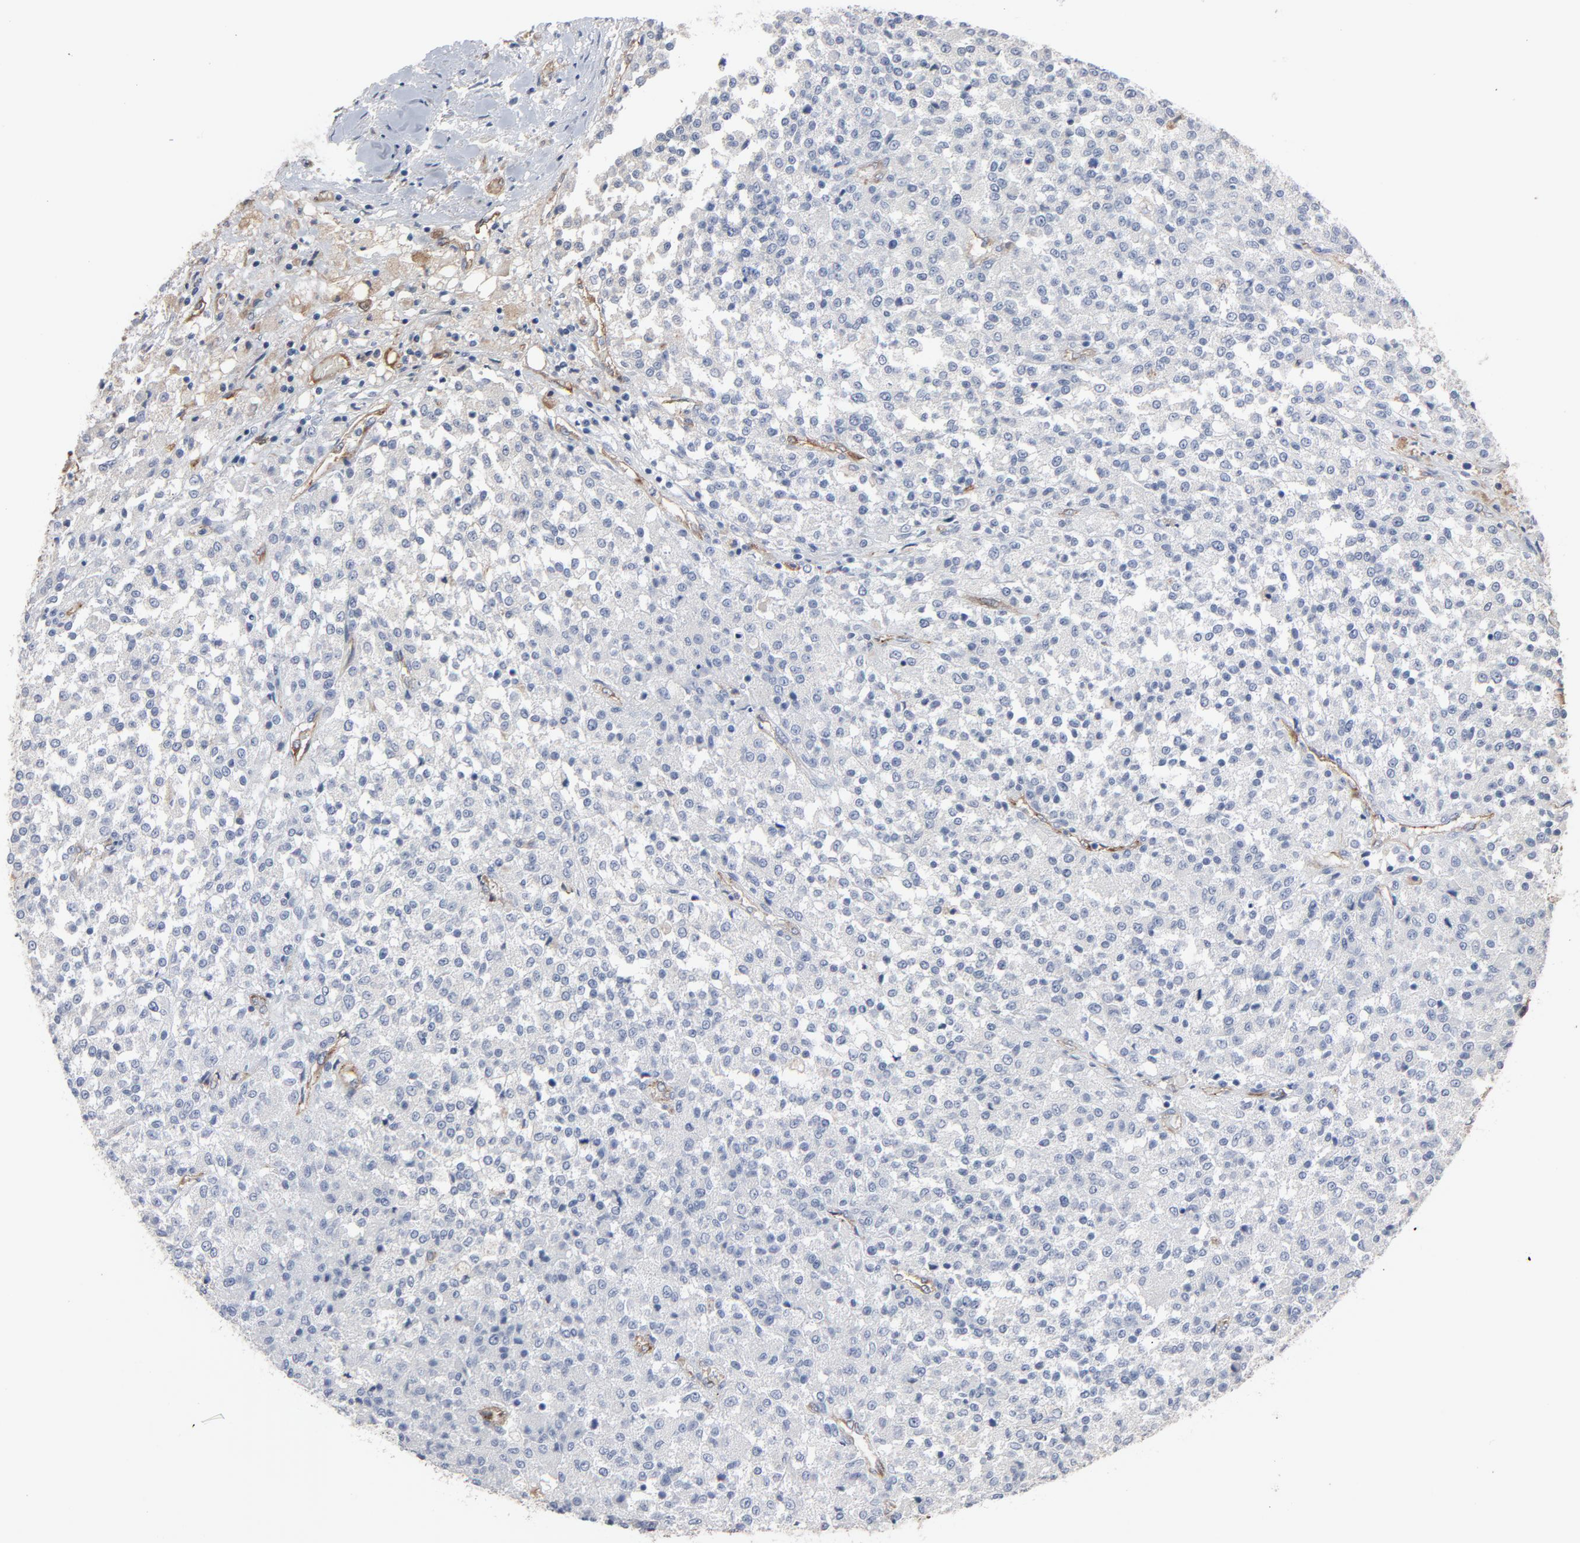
{"staining": {"intensity": "negative", "quantity": "none", "location": "none"}, "tissue": "testis cancer", "cell_type": "Tumor cells", "image_type": "cancer", "snomed": [{"axis": "morphology", "description": "Seminoma, NOS"}, {"axis": "topography", "description": "Testis"}], "caption": "There is no significant staining in tumor cells of testis seminoma.", "gene": "KDR", "patient": {"sex": "male", "age": 59}}